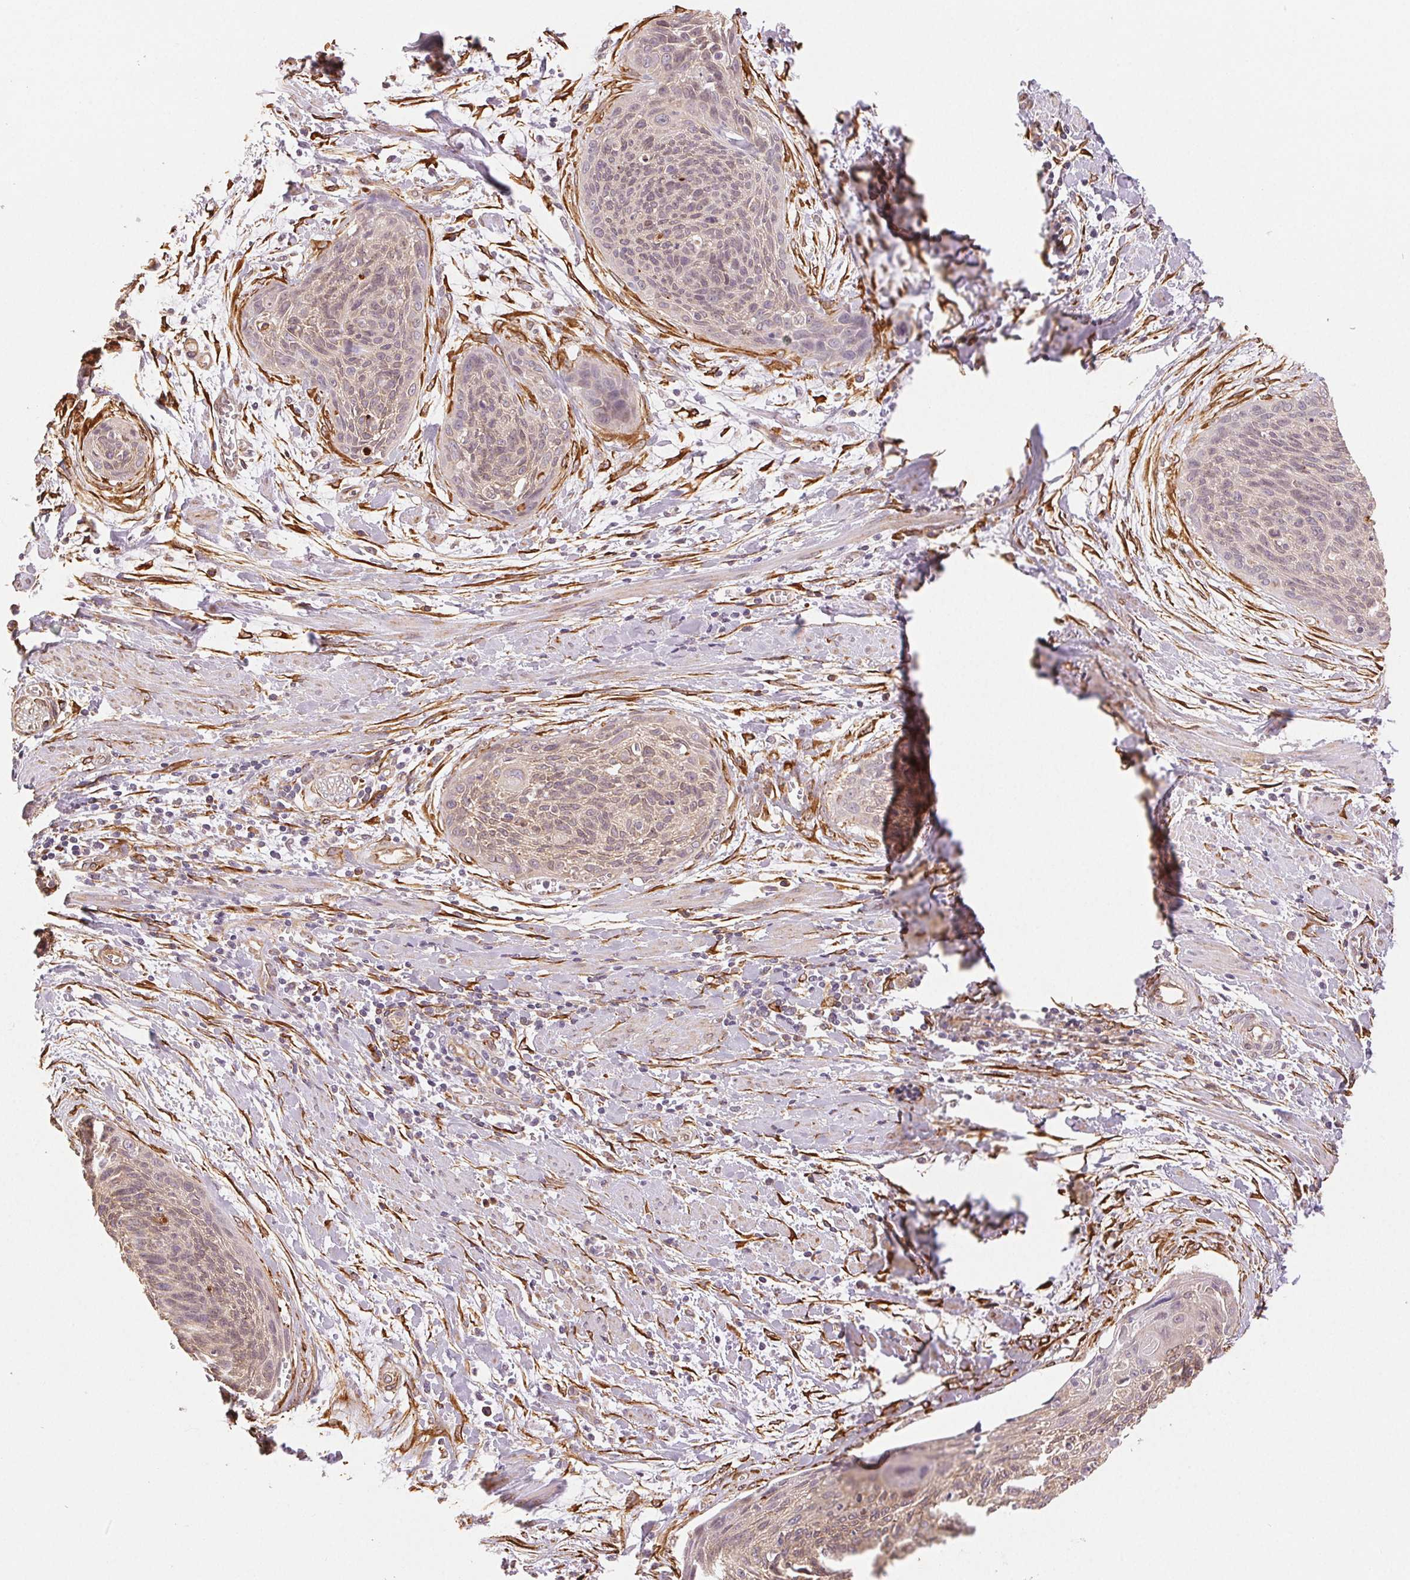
{"staining": {"intensity": "negative", "quantity": "none", "location": "none"}, "tissue": "cervical cancer", "cell_type": "Tumor cells", "image_type": "cancer", "snomed": [{"axis": "morphology", "description": "Squamous cell carcinoma, NOS"}, {"axis": "topography", "description": "Cervix"}], "caption": "DAB immunohistochemical staining of human squamous cell carcinoma (cervical) exhibits no significant staining in tumor cells. (DAB immunohistochemistry (IHC) with hematoxylin counter stain).", "gene": "RCN3", "patient": {"sex": "female", "age": 55}}